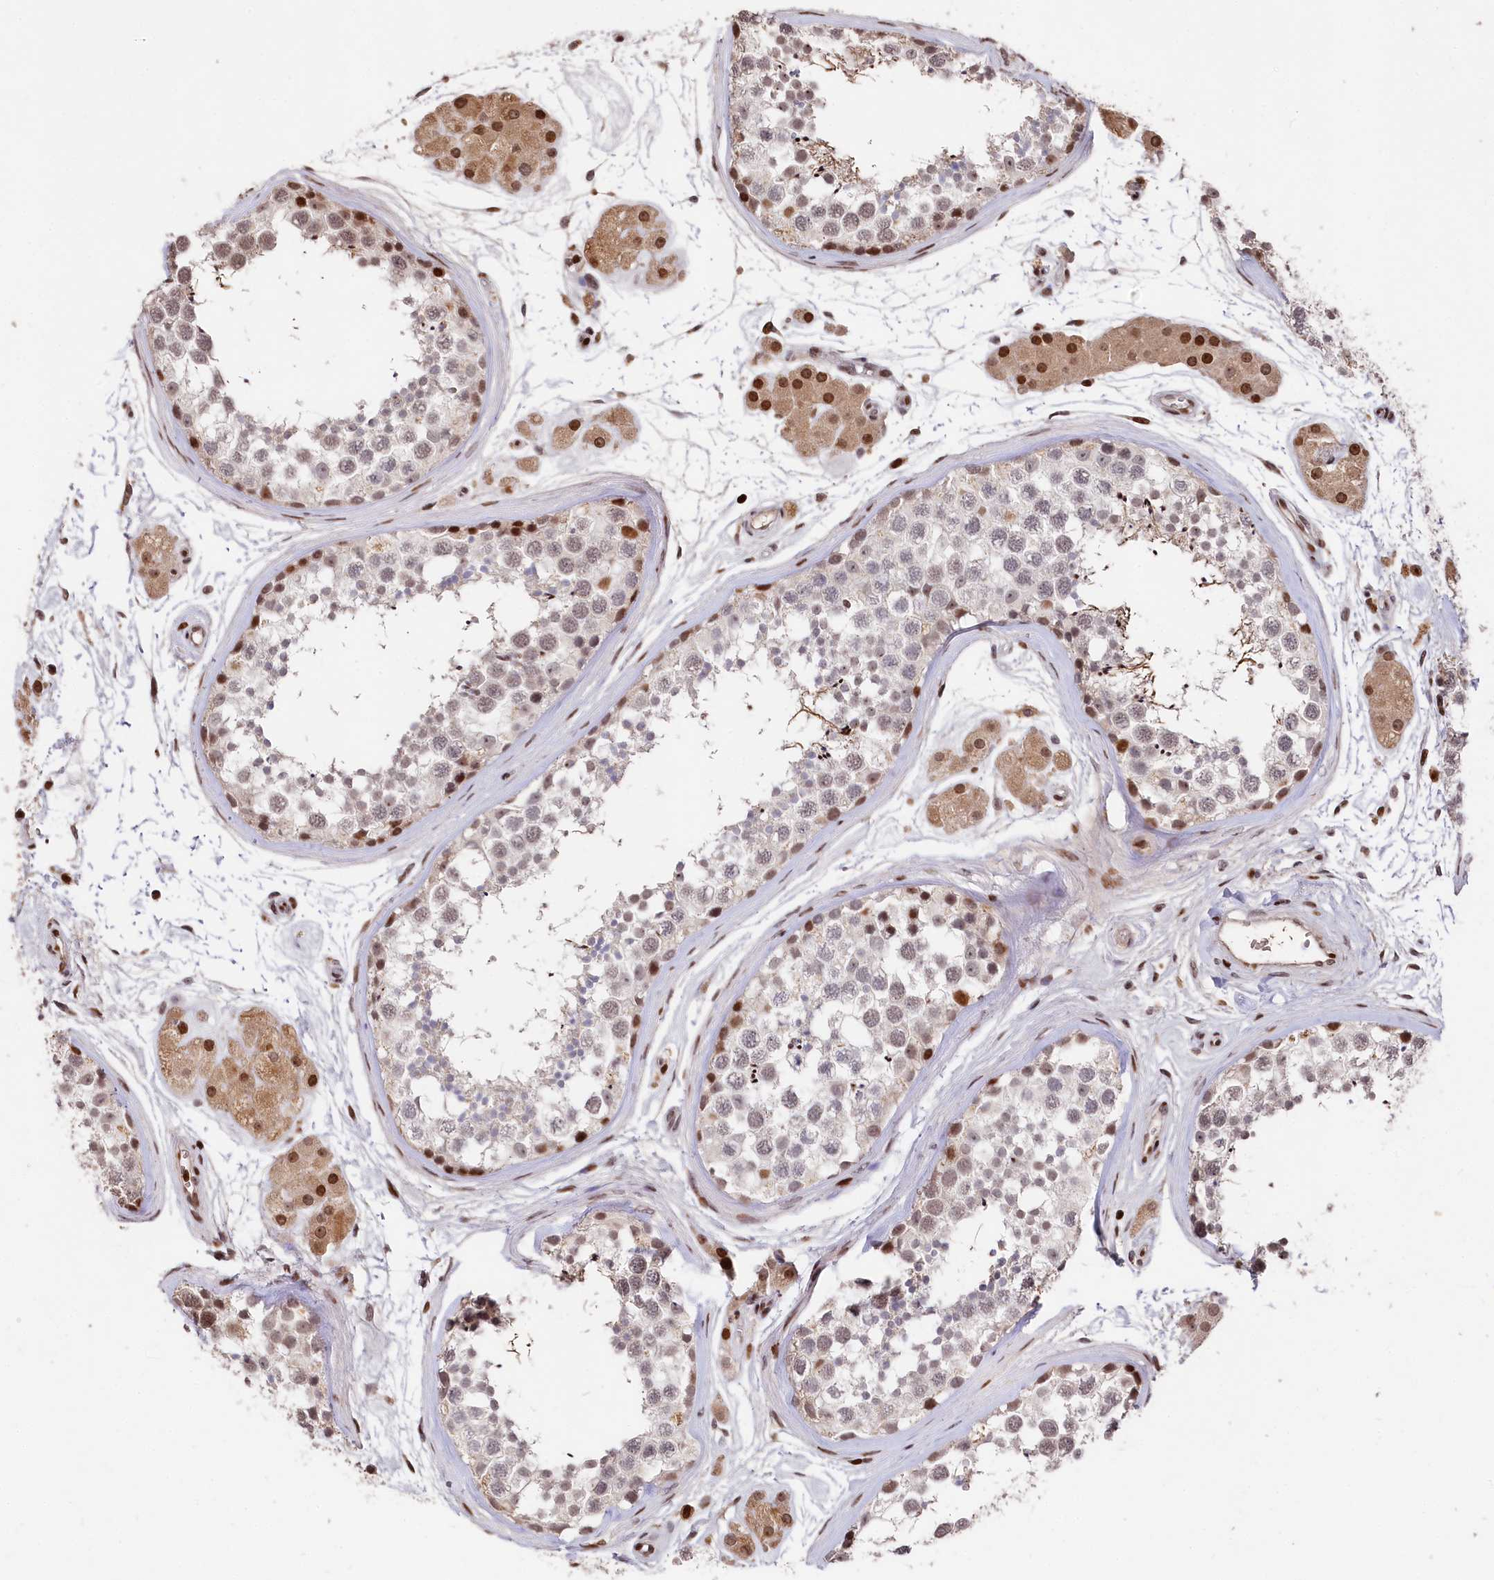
{"staining": {"intensity": "moderate", "quantity": "<25%", "location": "nuclear"}, "tissue": "testis", "cell_type": "Cells in seminiferous ducts", "image_type": "normal", "snomed": [{"axis": "morphology", "description": "Normal tissue, NOS"}, {"axis": "topography", "description": "Testis"}], "caption": "A photomicrograph of testis stained for a protein demonstrates moderate nuclear brown staining in cells in seminiferous ducts.", "gene": "MCF2L2", "patient": {"sex": "male", "age": 56}}